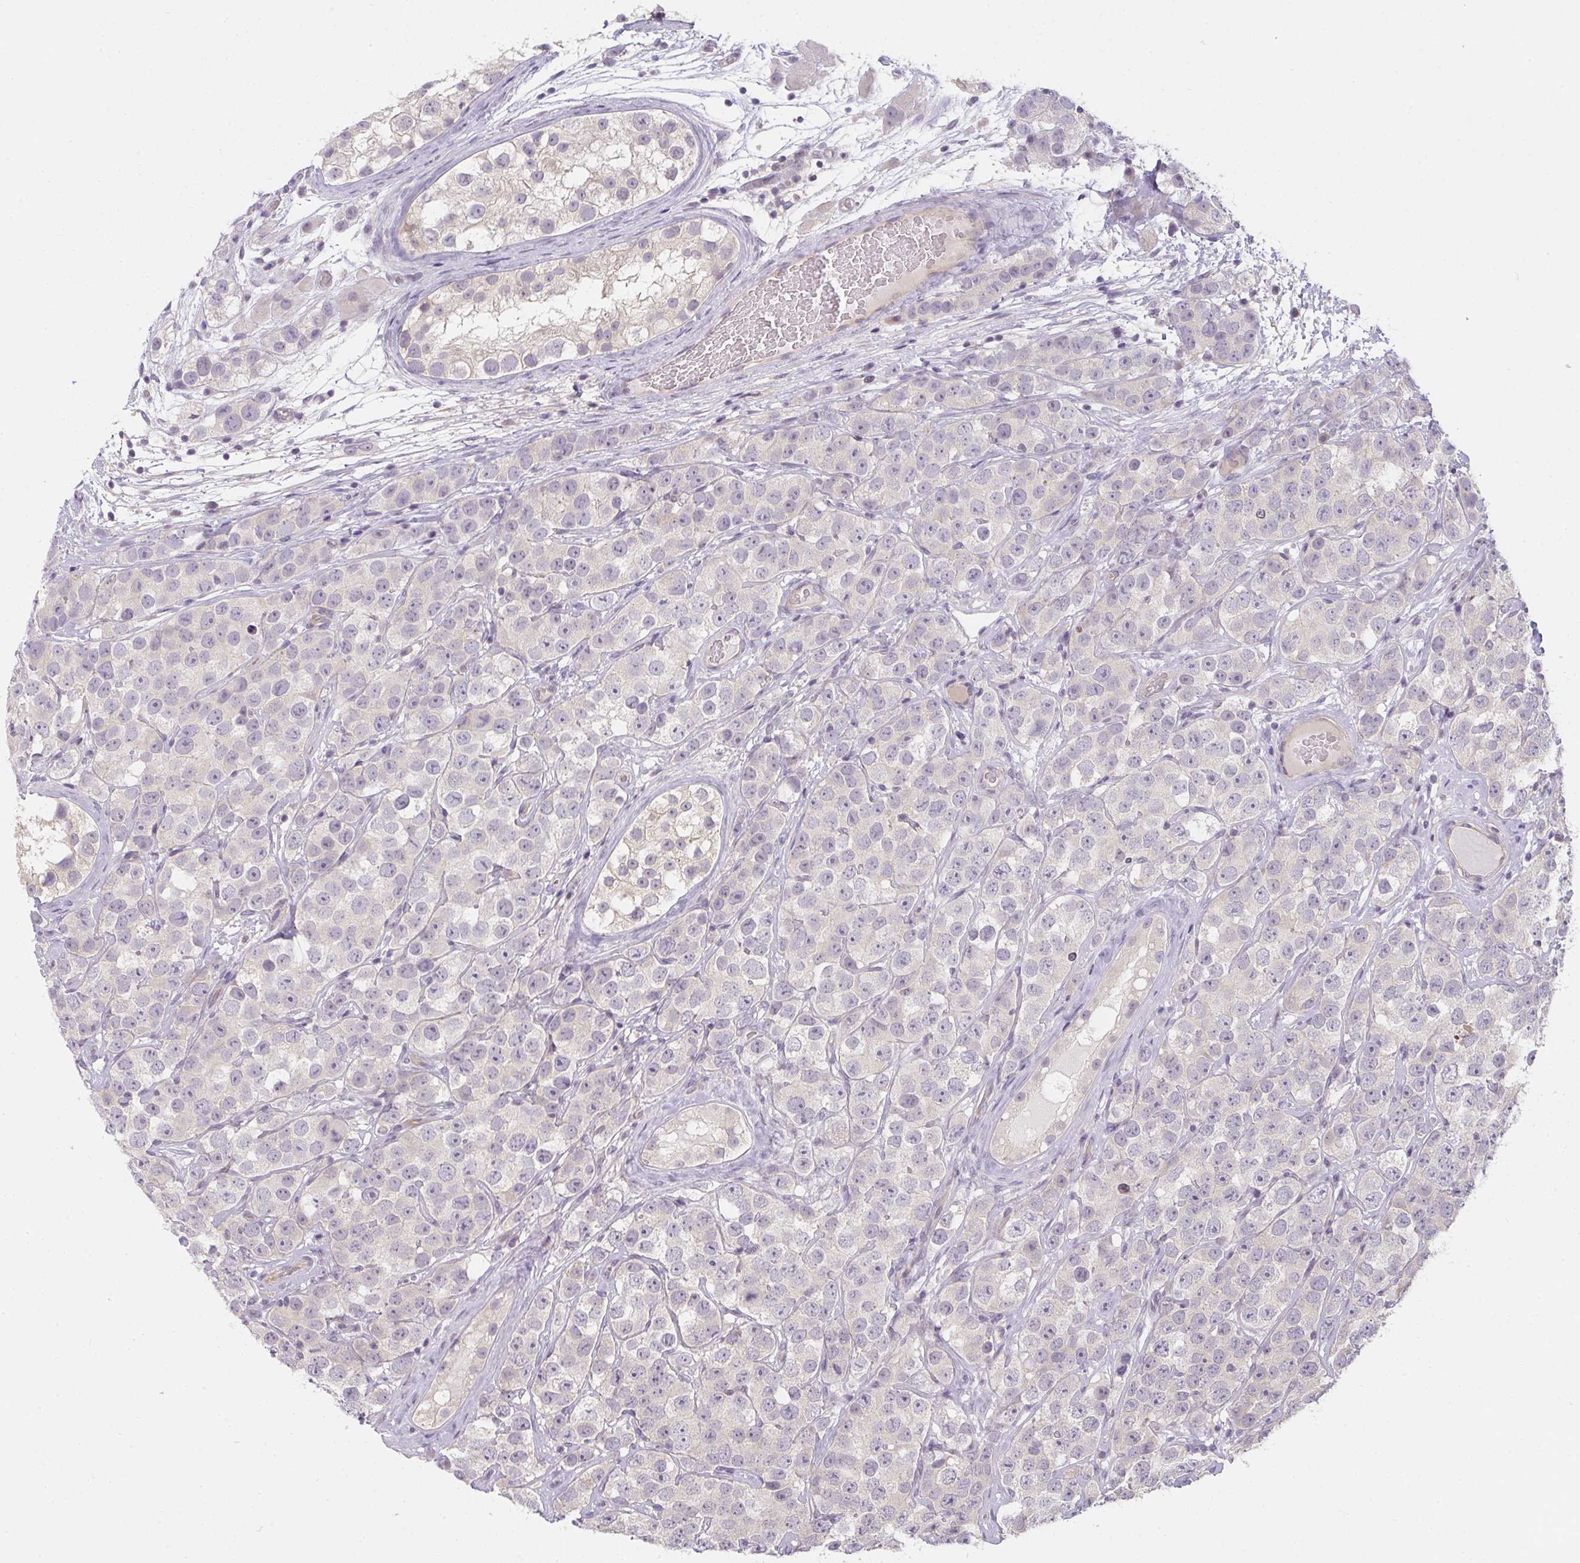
{"staining": {"intensity": "negative", "quantity": "none", "location": "none"}, "tissue": "testis cancer", "cell_type": "Tumor cells", "image_type": "cancer", "snomed": [{"axis": "morphology", "description": "Seminoma, NOS"}, {"axis": "topography", "description": "Testis"}], "caption": "Photomicrograph shows no protein positivity in tumor cells of testis cancer tissue. (Stains: DAB (3,3'-diaminobenzidine) IHC with hematoxylin counter stain, Microscopy: brightfield microscopy at high magnification).", "gene": "GSDMB", "patient": {"sex": "male", "age": 28}}